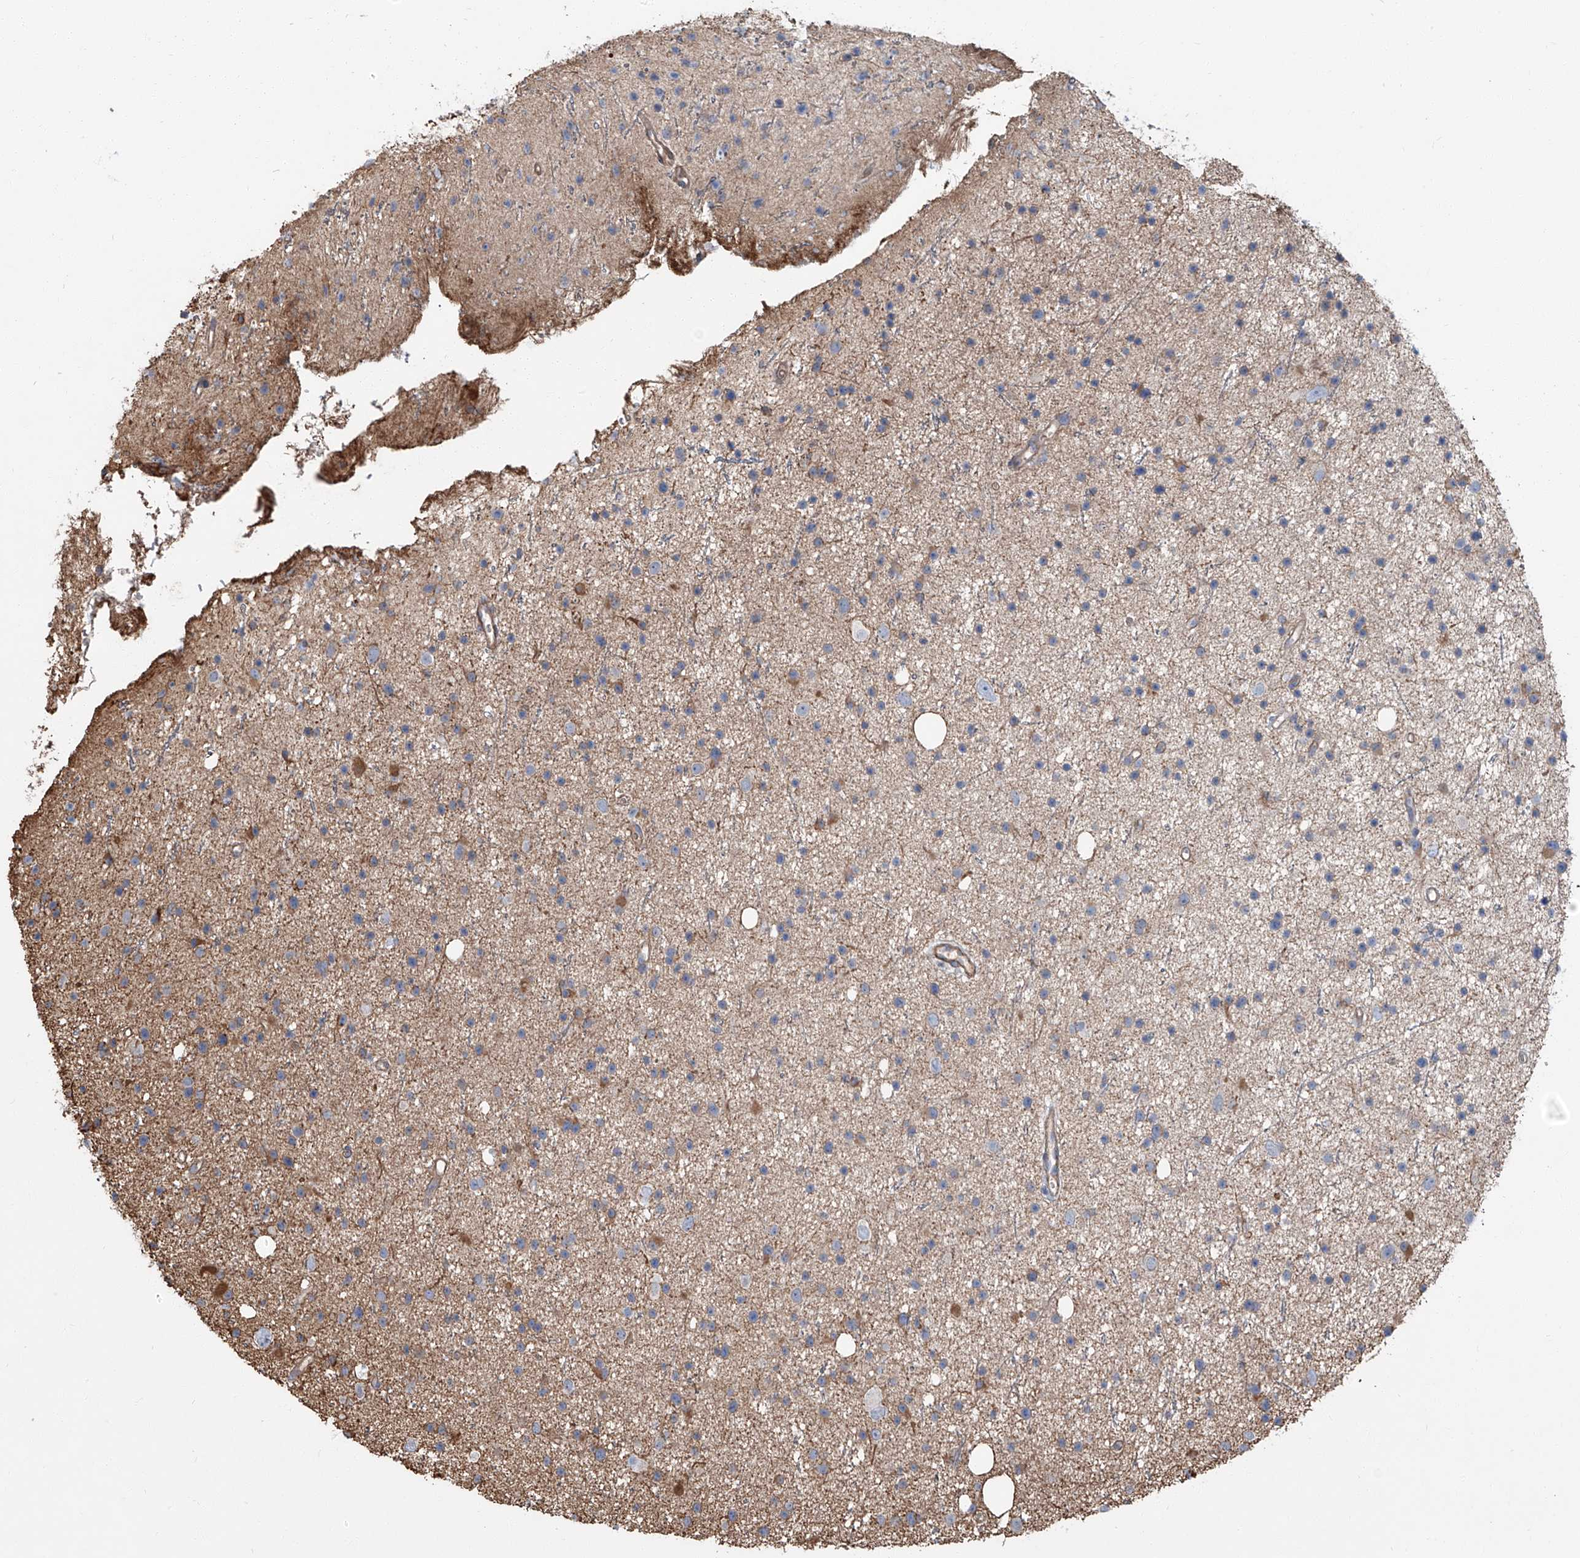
{"staining": {"intensity": "negative", "quantity": "none", "location": "none"}, "tissue": "glioma", "cell_type": "Tumor cells", "image_type": "cancer", "snomed": [{"axis": "morphology", "description": "Glioma, malignant, Low grade"}, {"axis": "topography", "description": "Cerebral cortex"}], "caption": "DAB (3,3'-diaminobenzidine) immunohistochemical staining of human glioma displays no significant staining in tumor cells.", "gene": "PIEZO2", "patient": {"sex": "female", "age": 39}}